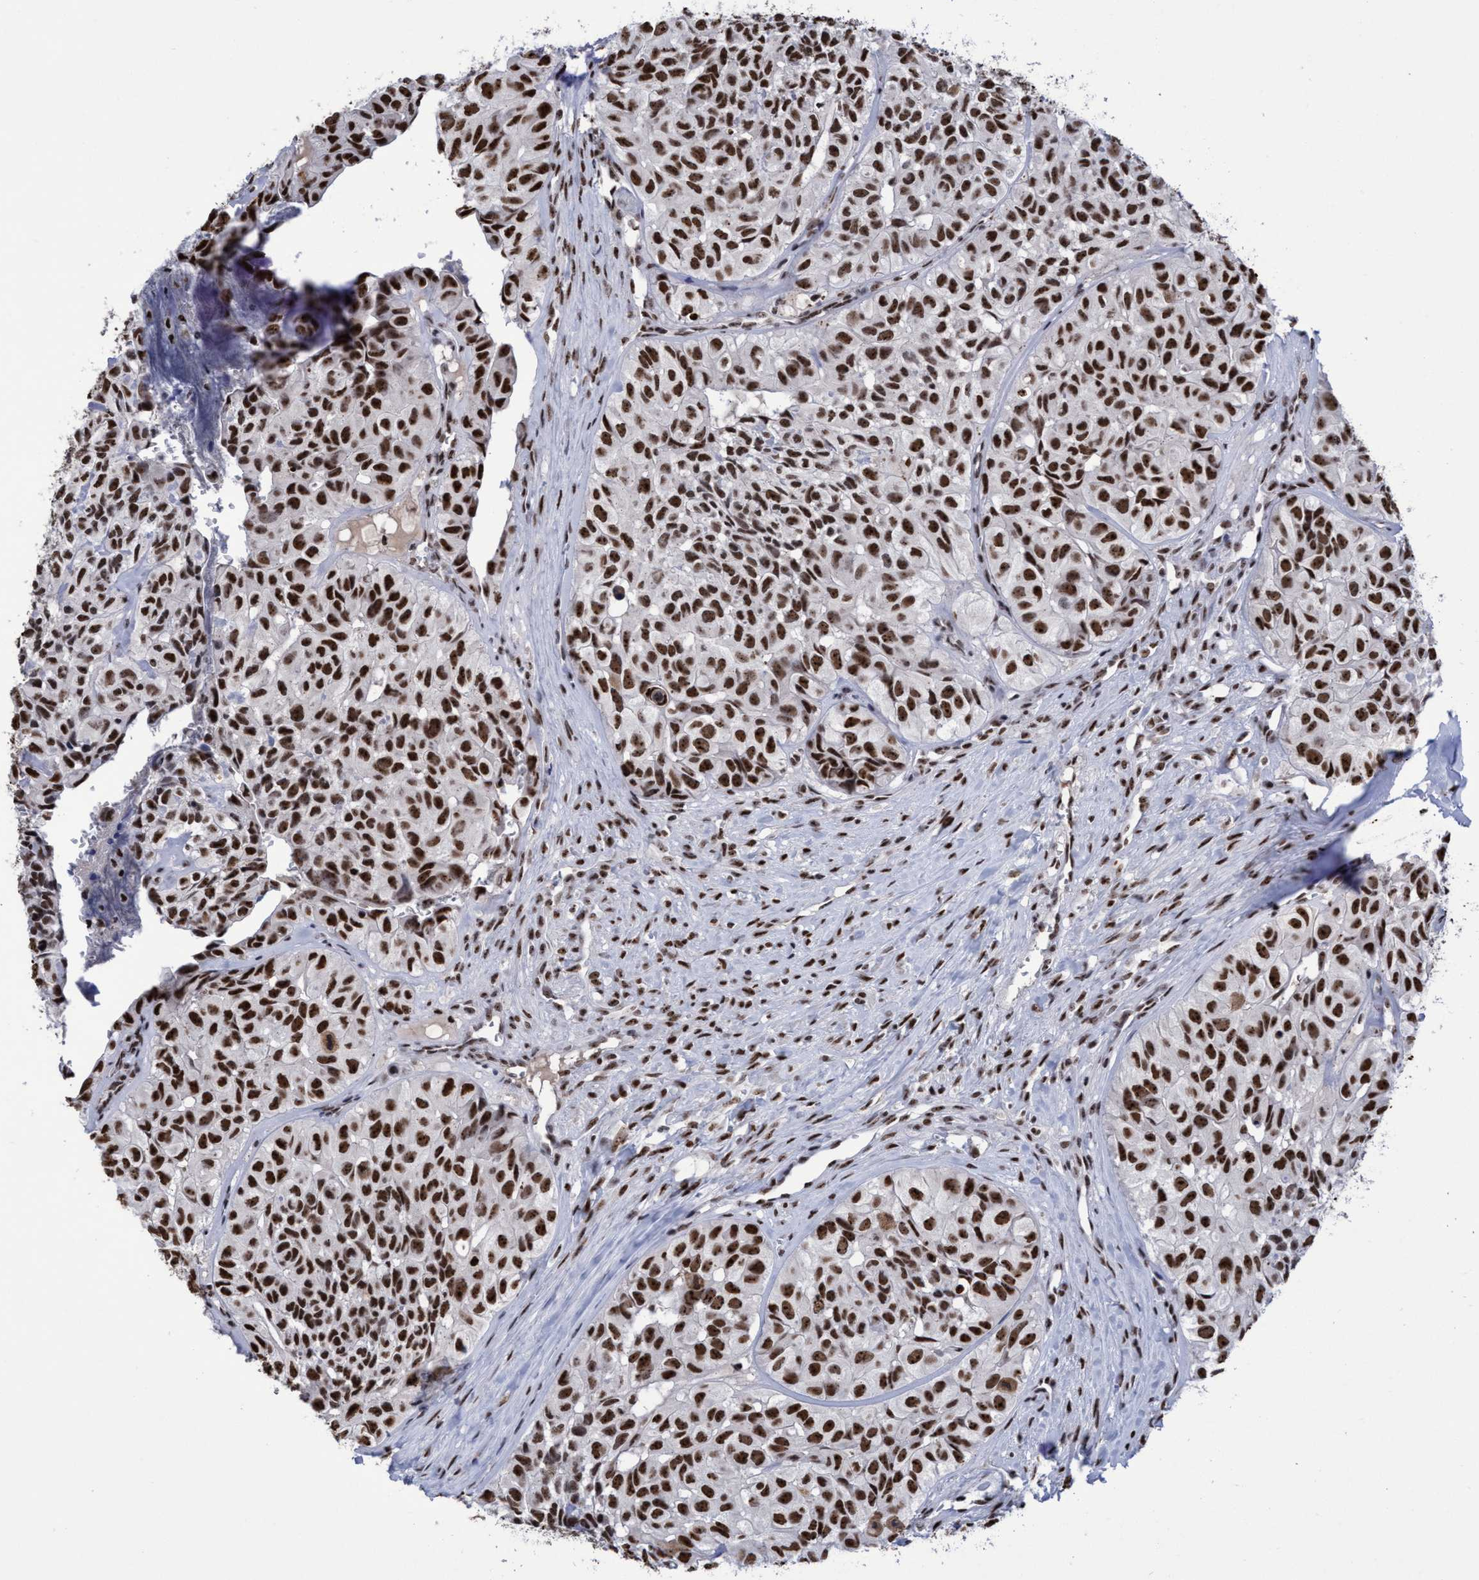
{"staining": {"intensity": "strong", "quantity": ">75%", "location": "nuclear"}, "tissue": "head and neck cancer", "cell_type": "Tumor cells", "image_type": "cancer", "snomed": [{"axis": "morphology", "description": "Adenocarcinoma, NOS"}, {"axis": "topography", "description": "Salivary gland, NOS"}, {"axis": "topography", "description": "Head-Neck"}], "caption": "A brown stain shows strong nuclear staining of a protein in human head and neck cancer tumor cells.", "gene": "EFCAB10", "patient": {"sex": "female", "age": 76}}